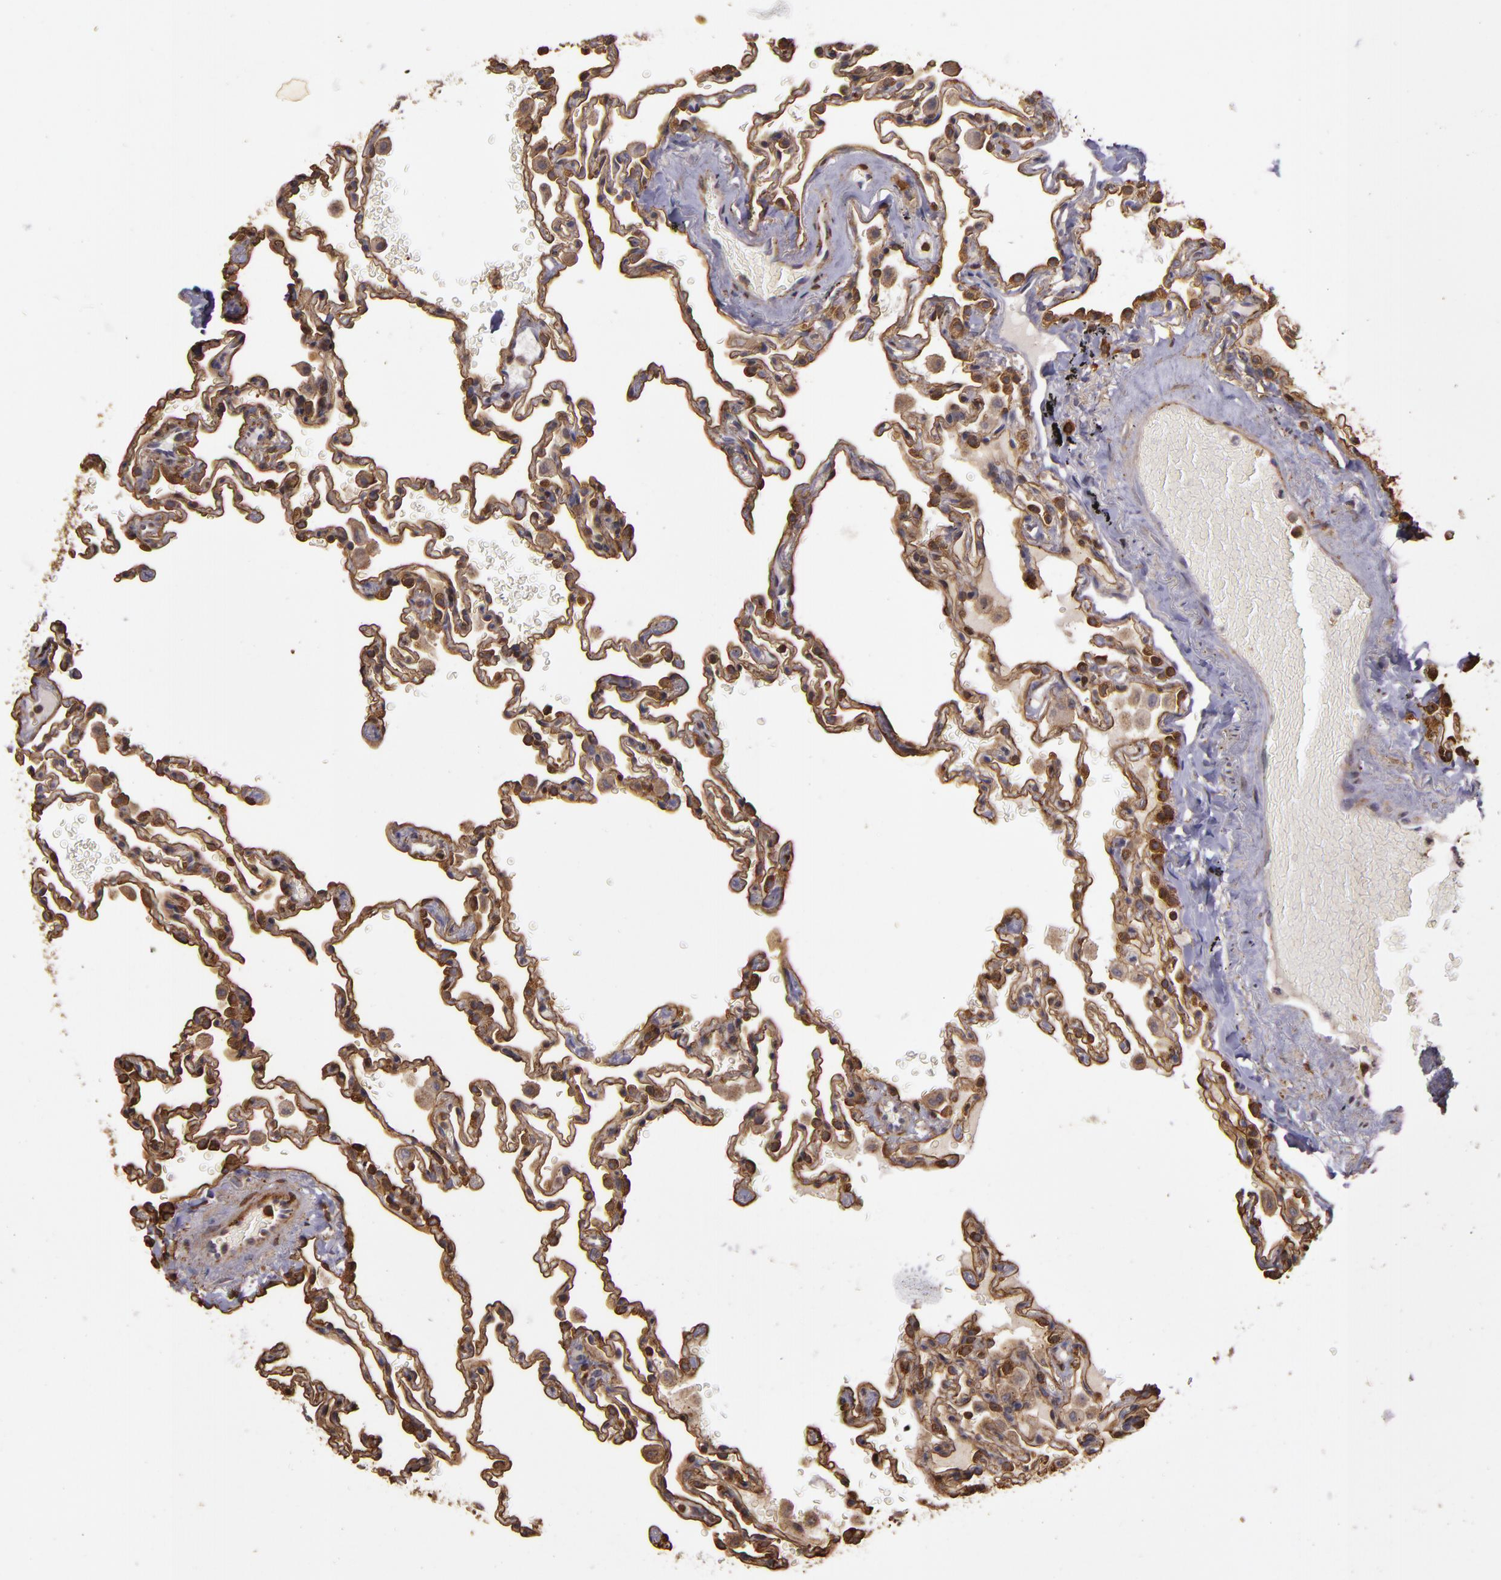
{"staining": {"intensity": "strong", "quantity": ">75%", "location": "cytoplasmic/membranous"}, "tissue": "lung", "cell_type": "Alveolar cells", "image_type": "normal", "snomed": [{"axis": "morphology", "description": "Normal tissue, NOS"}, {"axis": "topography", "description": "Lung"}], "caption": "IHC image of normal lung: human lung stained using immunohistochemistry (IHC) displays high levels of strong protein expression localized specifically in the cytoplasmic/membranous of alveolar cells, appearing as a cytoplasmic/membranous brown color.", "gene": "SLC9A3R1", "patient": {"sex": "male", "age": 59}}